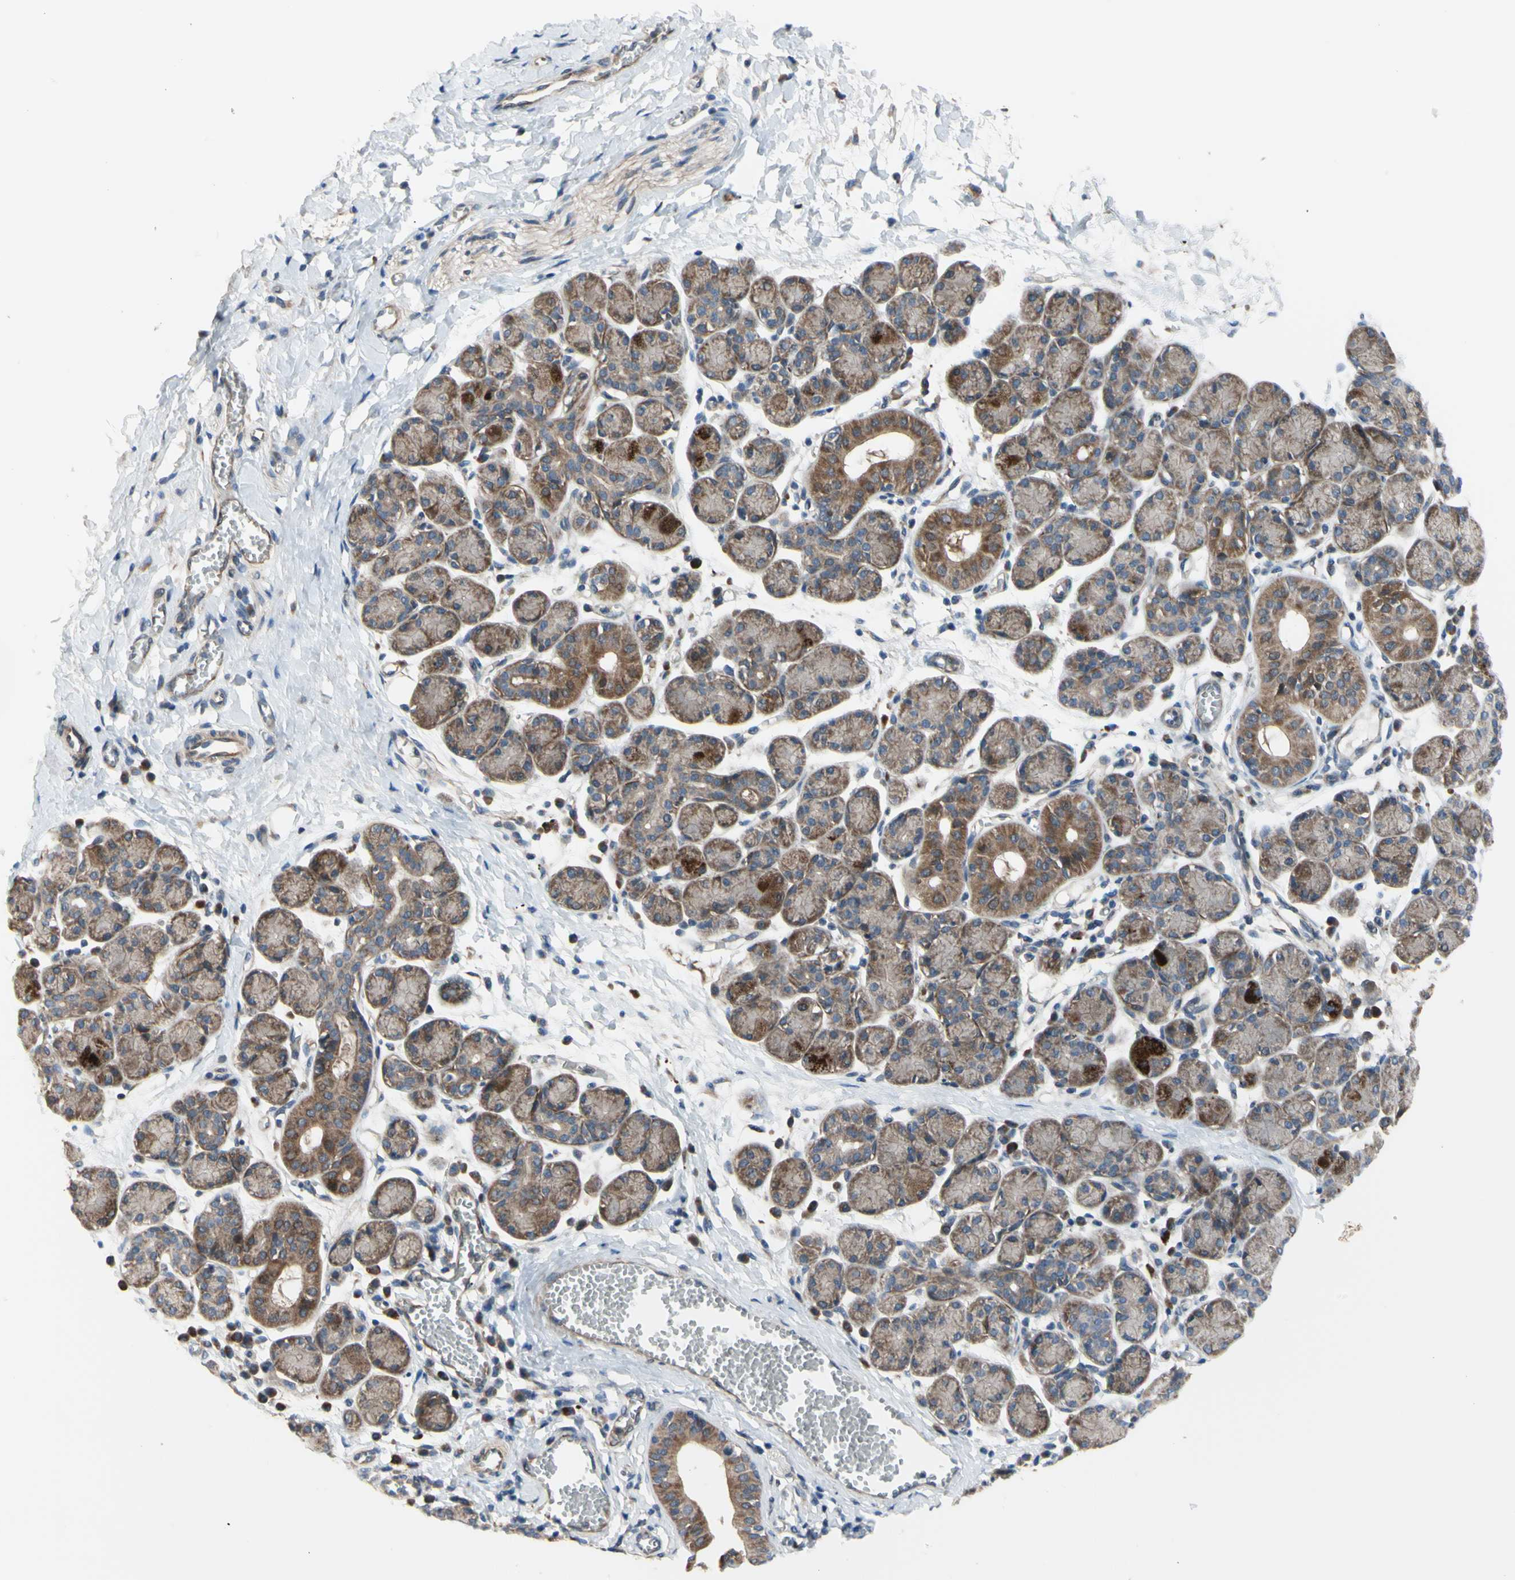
{"staining": {"intensity": "moderate", "quantity": ">75%", "location": "cytoplasmic/membranous"}, "tissue": "salivary gland", "cell_type": "Glandular cells", "image_type": "normal", "snomed": [{"axis": "morphology", "description": "Normal tissue, NOS"}, {"axis": "morphology", "description": "Inflammation, NOS"}, {"axis": "topography", "description": "Lymph node"}, {"axis": "topography", "description": "Salivary gland"}], "caption": "Salivary gland was stained to show a protein in brown. There is medium levels of moderate cytoplasmic/membranous staining in approximately >75% of glandular cells. The protein of interest is stained brown, and the nuclei are stained in blue (DAB IHC with brightfield microscopy, high magnification).", "gene": "SVIL", "patient": {"sex": "male", "age": 3}}